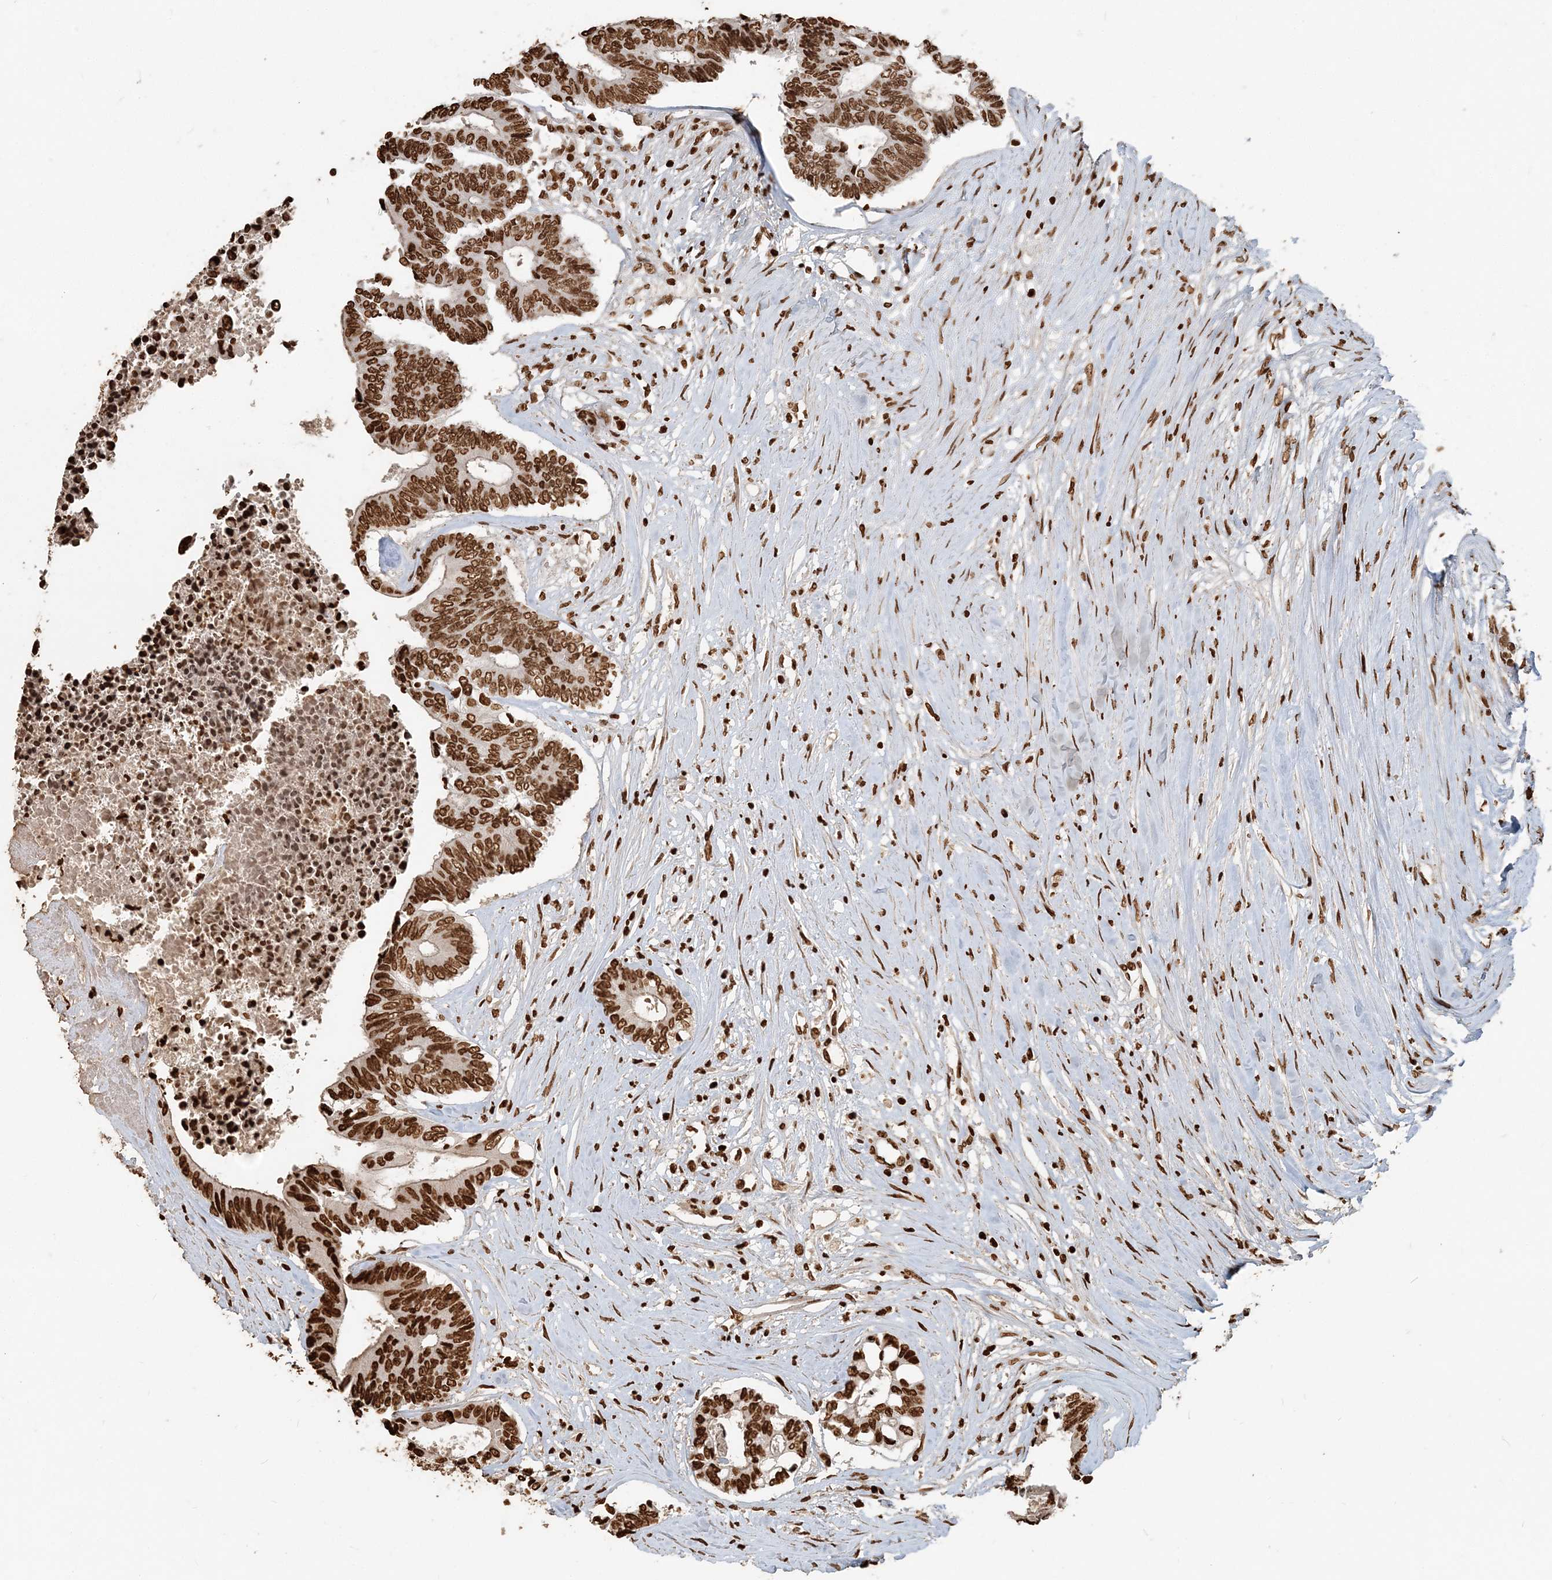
{"staining": {"intensity": "strong", "quantity": ">75%", "location": "nuclear"}, "tissue": "colorectal cancer", "cell_type": "Tumor cells", "image_type": "cancer", "snomed": [{"axis": "morphology", "description": "Adenocarcinoma, NOS"}, {"axis": "topography", "description": "Rectum"}], "caption": "Strong nuclear protein positivity is seen in about >75% of tumor cells in colorectal cancer. (Stains: DAB (3,3'-diaminobenzidine) in brown, nuclei in blue, Microscopy: brightfield microscopy at high magnification).", "gene": "H3-3B", "patient": {"sex": "male", "age": 63}}